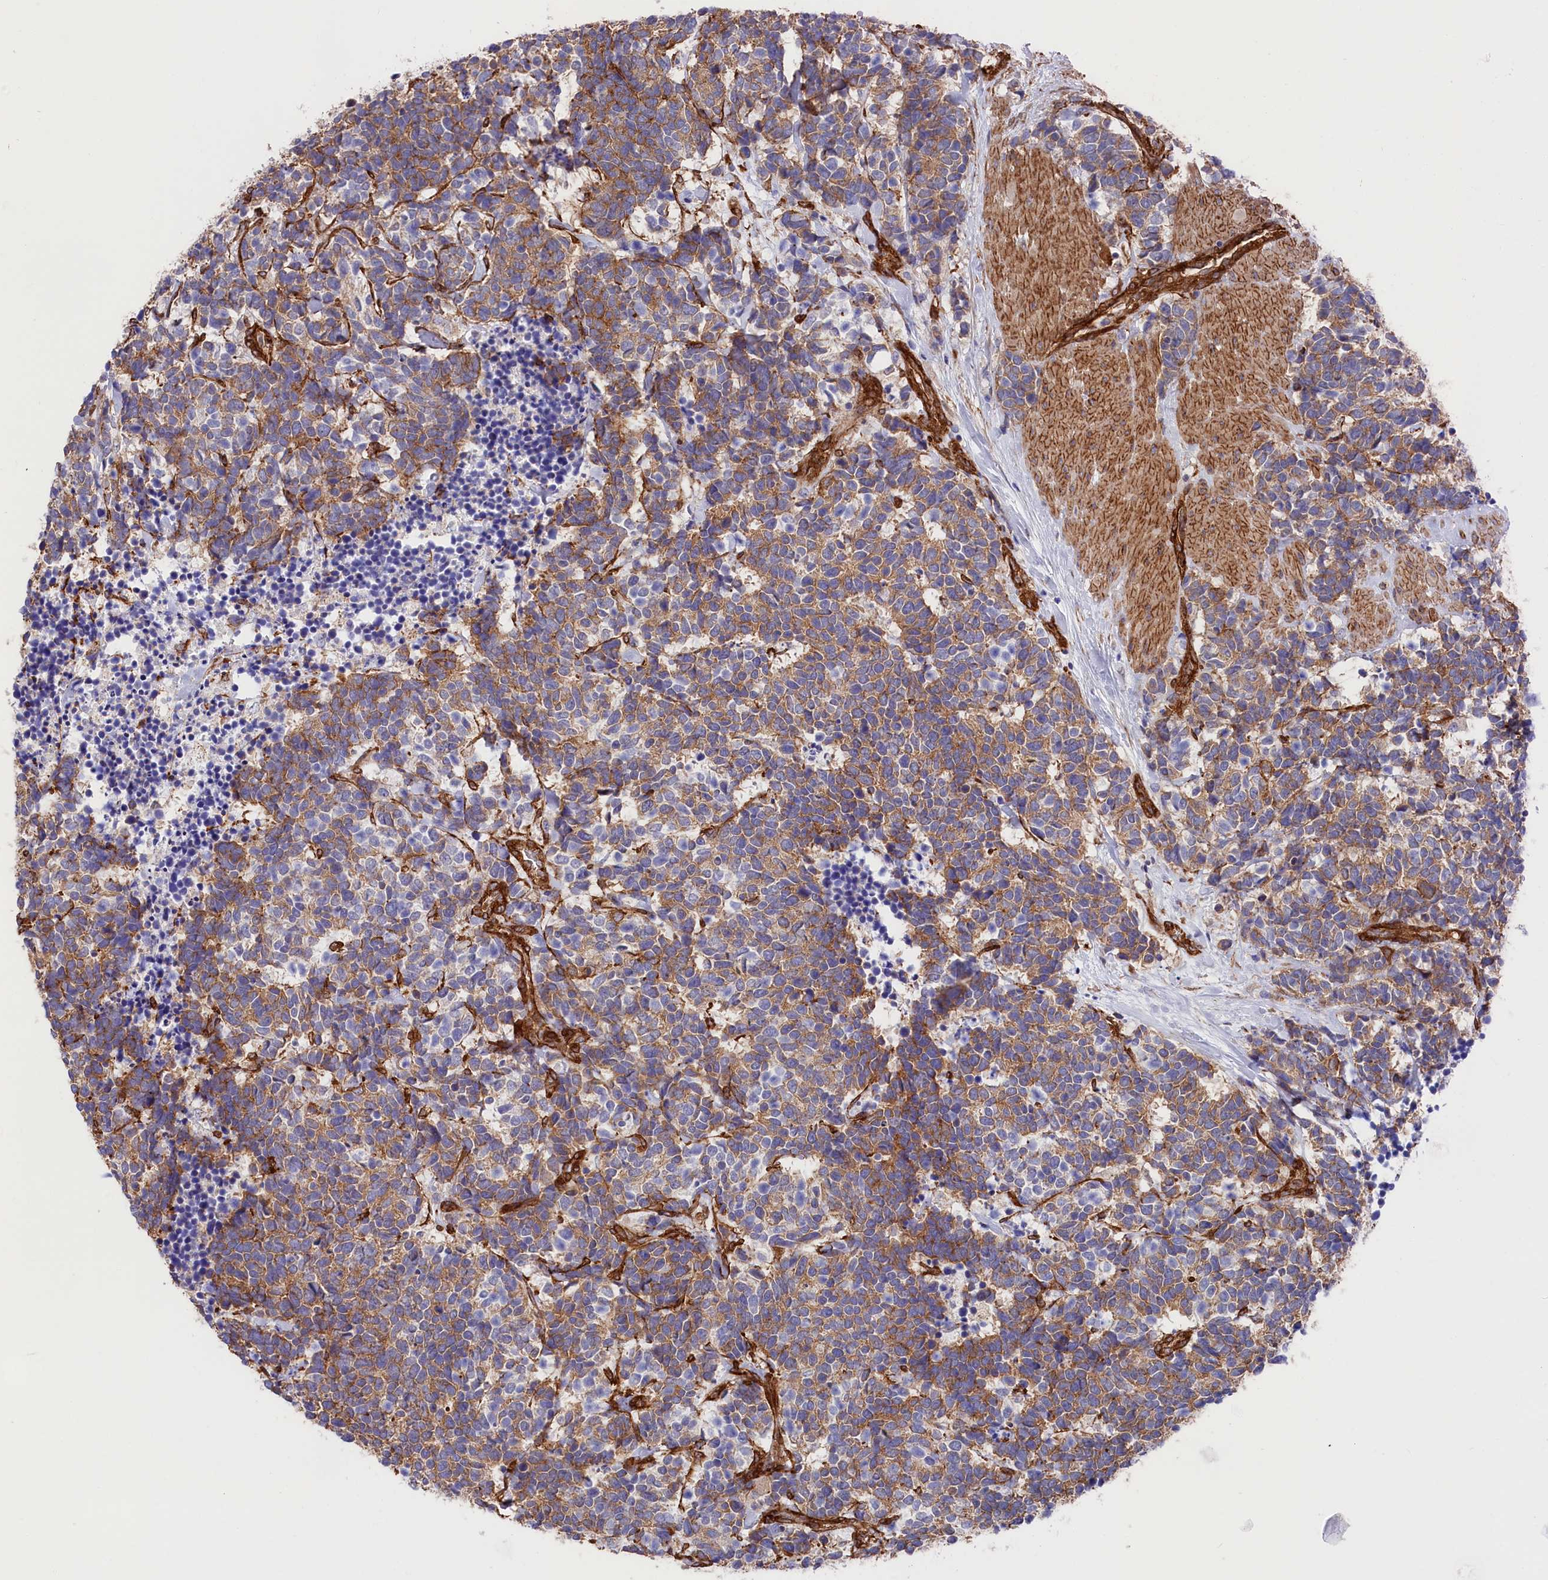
{"staining": {"intensity": "moderate", "quantity": ">75%", "location": "cytoplasmic/membranous"}, "tissue": "carcinoid", "cell_type": "Tumor cells", "image_type": "cancer", "snomed": [{"axis": "morphology", "description": "Carcinoma, NOS"}, {"axis": "morphology", "description": "Carcinoid, malignant, NOS"}, {"axis": "topography", "description": "Urinary bladder"}], "caption": "Protein expression by immunohistochemistry (IHC) exhibits moderate cytoplasmic/membranous positivity in approximately >75% of tumor cells in carcinoid (malignant). (DAB (3,3'-diaminobenzidine) IHC, brown staining for protein, blue staining for nuclei).", "gene": "TNKS1BP1", "patient": {"sex": "male", "age": 57}}